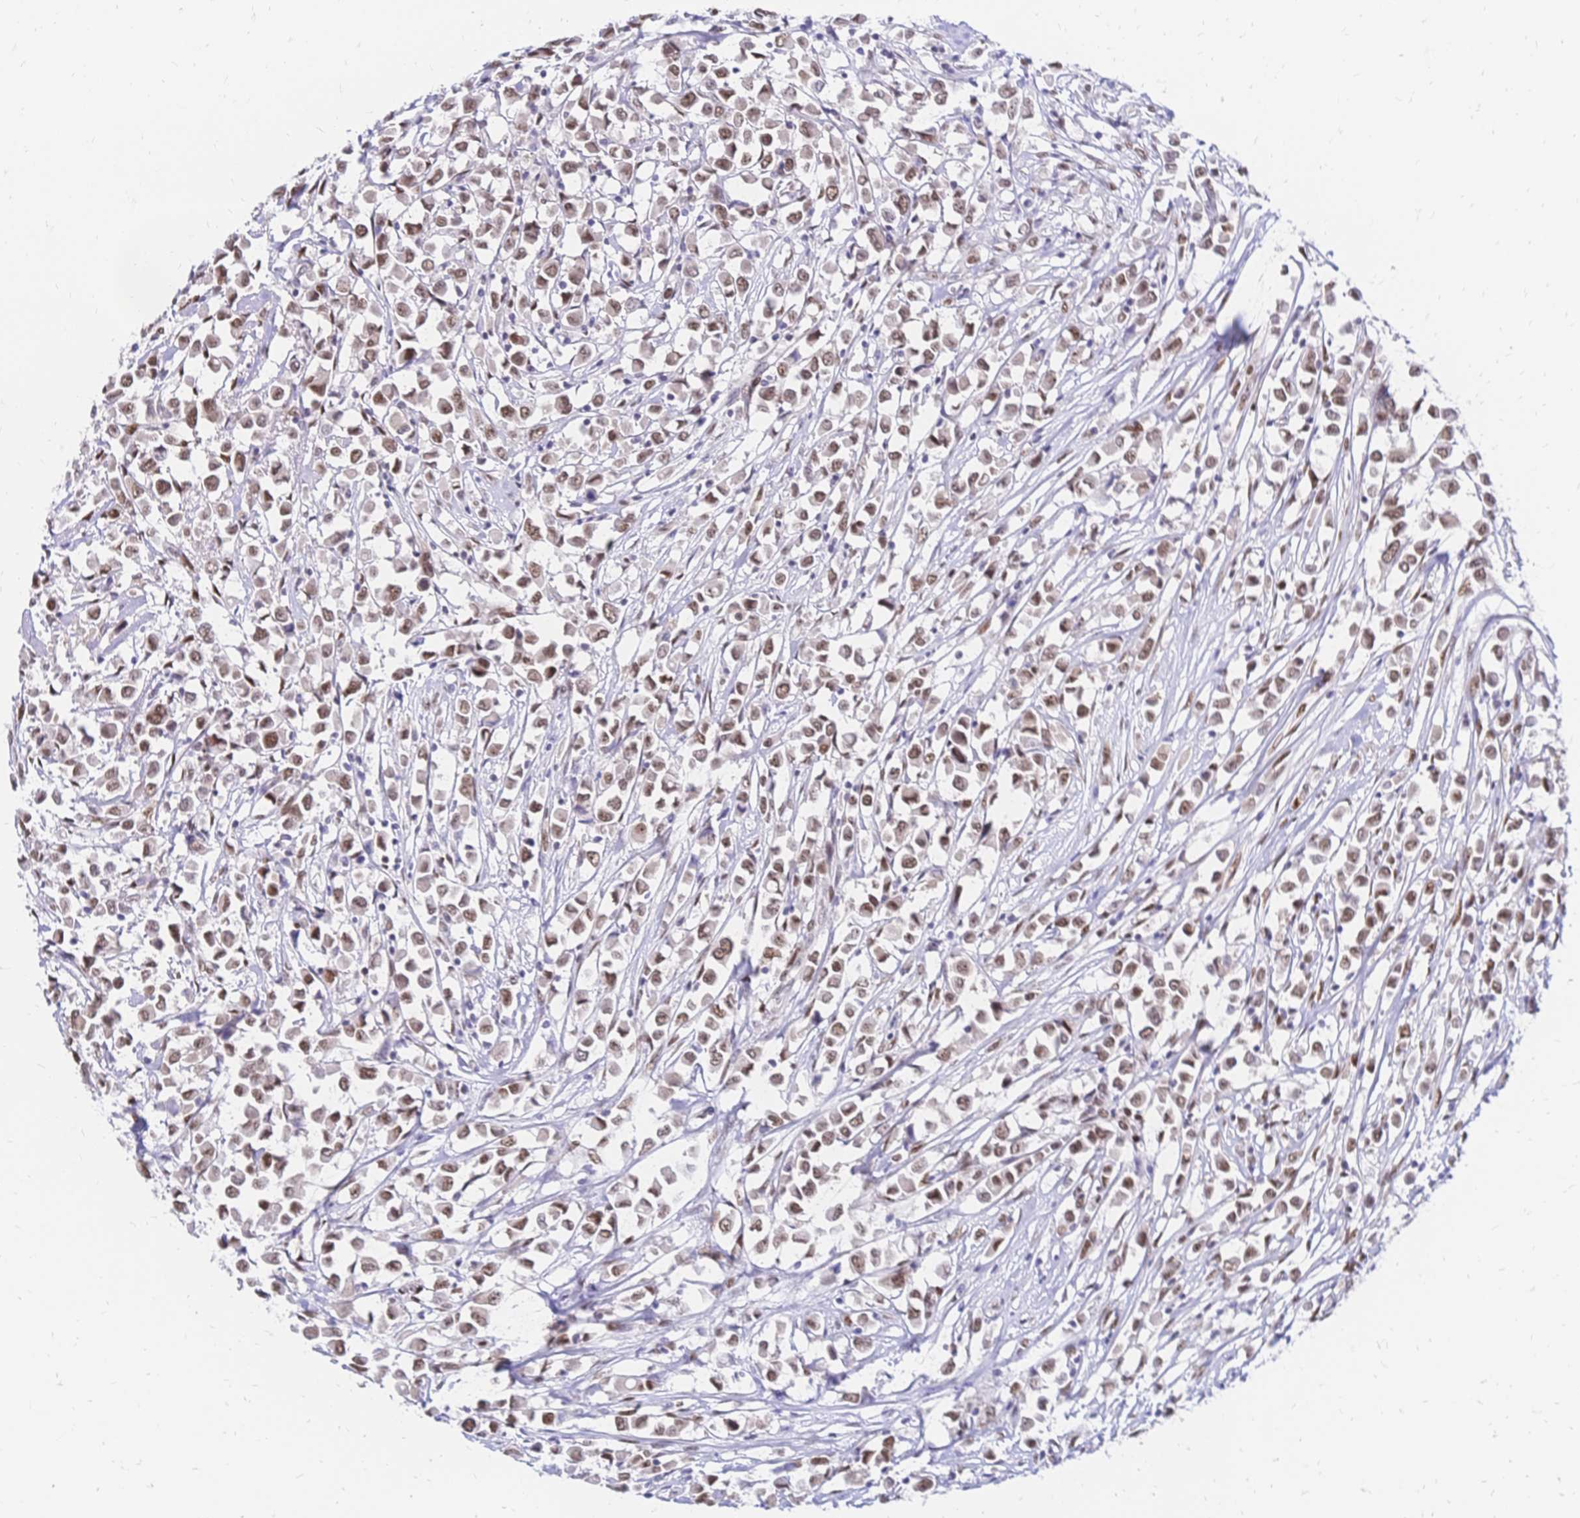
{"staining": {"intensity": "moderate", "quantity": ">75%", "location": "nuclear"}, "tissue": "breast cancer", "cell_type": "Tumor cells", "image_type": "cancer", "snomed": [{"axis": "morphology", "description": "Duct carcinoma"}, {"axis": "topography", "description": "Breast"}], "caption": "Protein staining shows moderate nuclear staining in about >75% of tumor cells in infiltrating ductal carcinoma (breast).", "gene": "NFIC", "patient": {"sex": "female", "age": 61}}